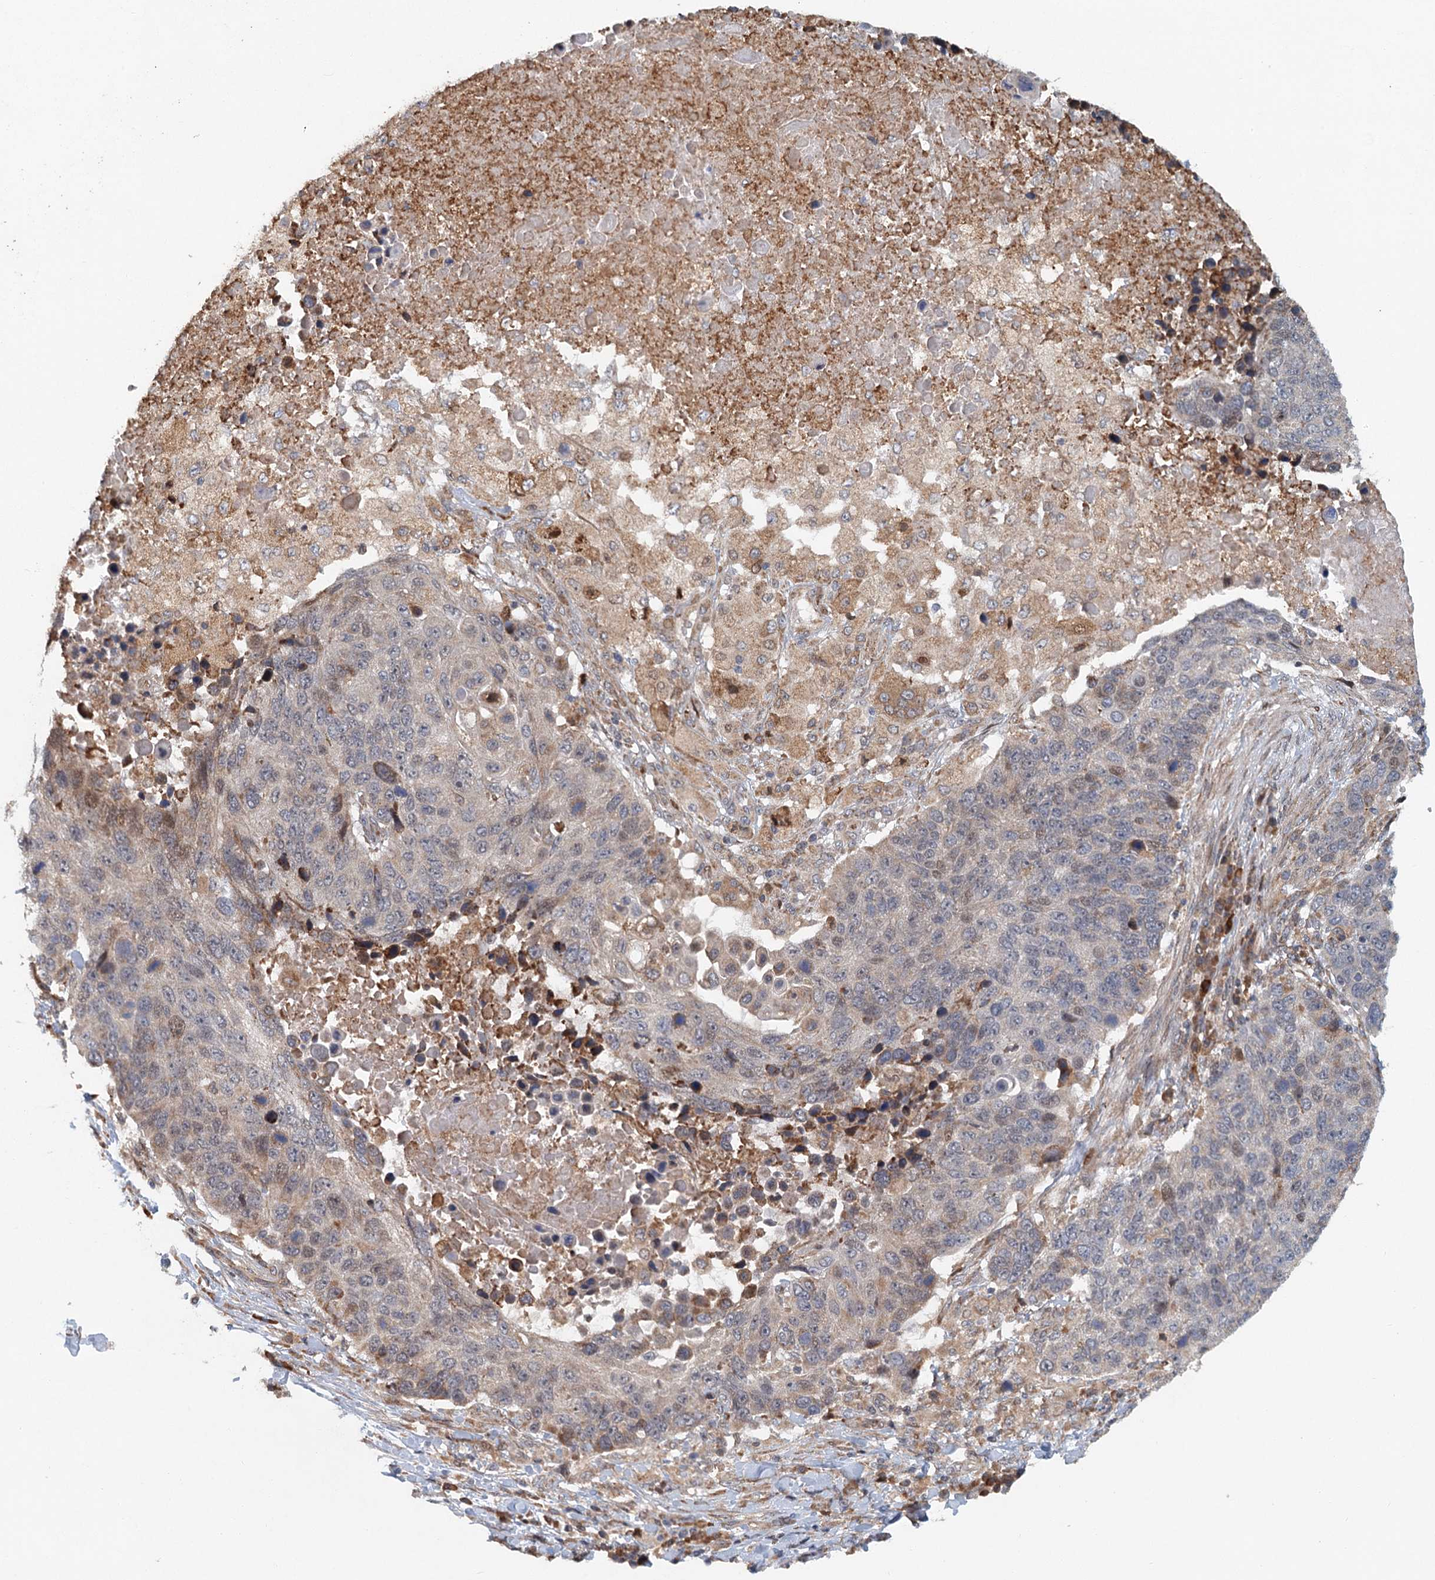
{"staining": {"intensity": "weak", "quantity": "<25%", "location": "cytoplasmic/membranous,nuclear"}, "tissue": "lung cancer", "cell_type": "Tumor cells", "image_type": "cancer", "snomed": [{"axis": "morphology", "description": "Normal tissue, NOS"}, {"axis": "morphology", "description": "Squamous cell carcinoma, NOS"}, {"axis": "topography", "description": "Lymph node"}, {"axis": "topography", "description": "Lung"}], "caption": "An immunohistochemistry (IHC) histopathology image of lung squamous cell carcinoma is shown. There is no staining in tumor cells of lung squamous cell carcinoma.", "gene": "SRPX2", "patient": {"sex": "male", "age": 66}}